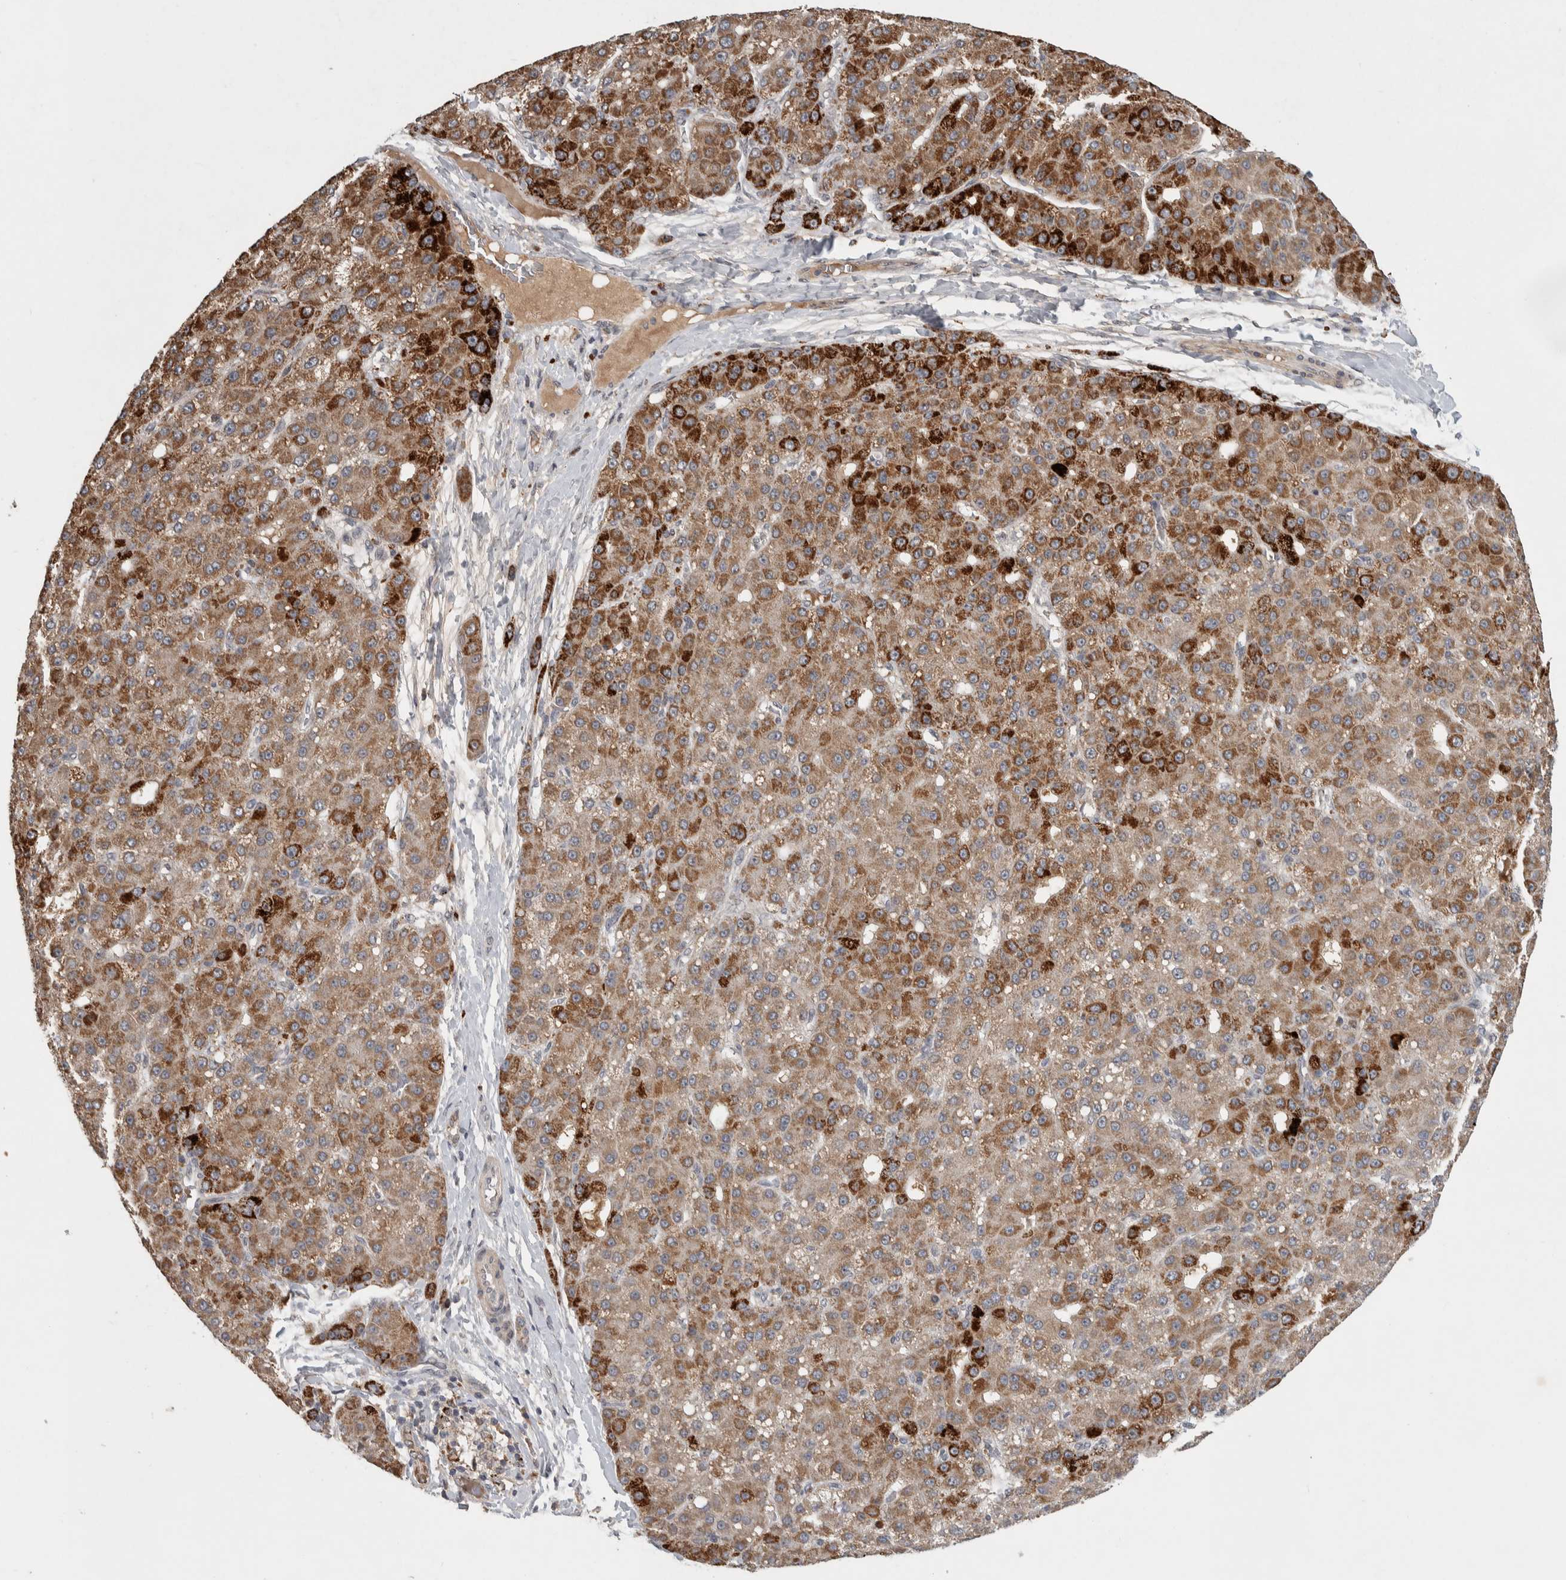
{"staining": {"intensity": "strong", "quantity": ">75%", "location": "cytoplasmic/membranous"}, "tissue": "liver cancer", "cell_type": "Tumor cells", "image_type": "cancer", "snomed": [{"axis": "morphology", "description": "Carcinoma, Hepatocellular, NOS"}, {"axis": "topography", "description": "Liver"}], "caption": "This is a micrograph of immunohistochemistry (IHC) staining of hepatocellular carcinoma (liver), which shows strong staining in the cytoplasmic/membranous of tumor cells.", "gene": "CHRM3", "patient": {"sex": "male", "age": 67}}